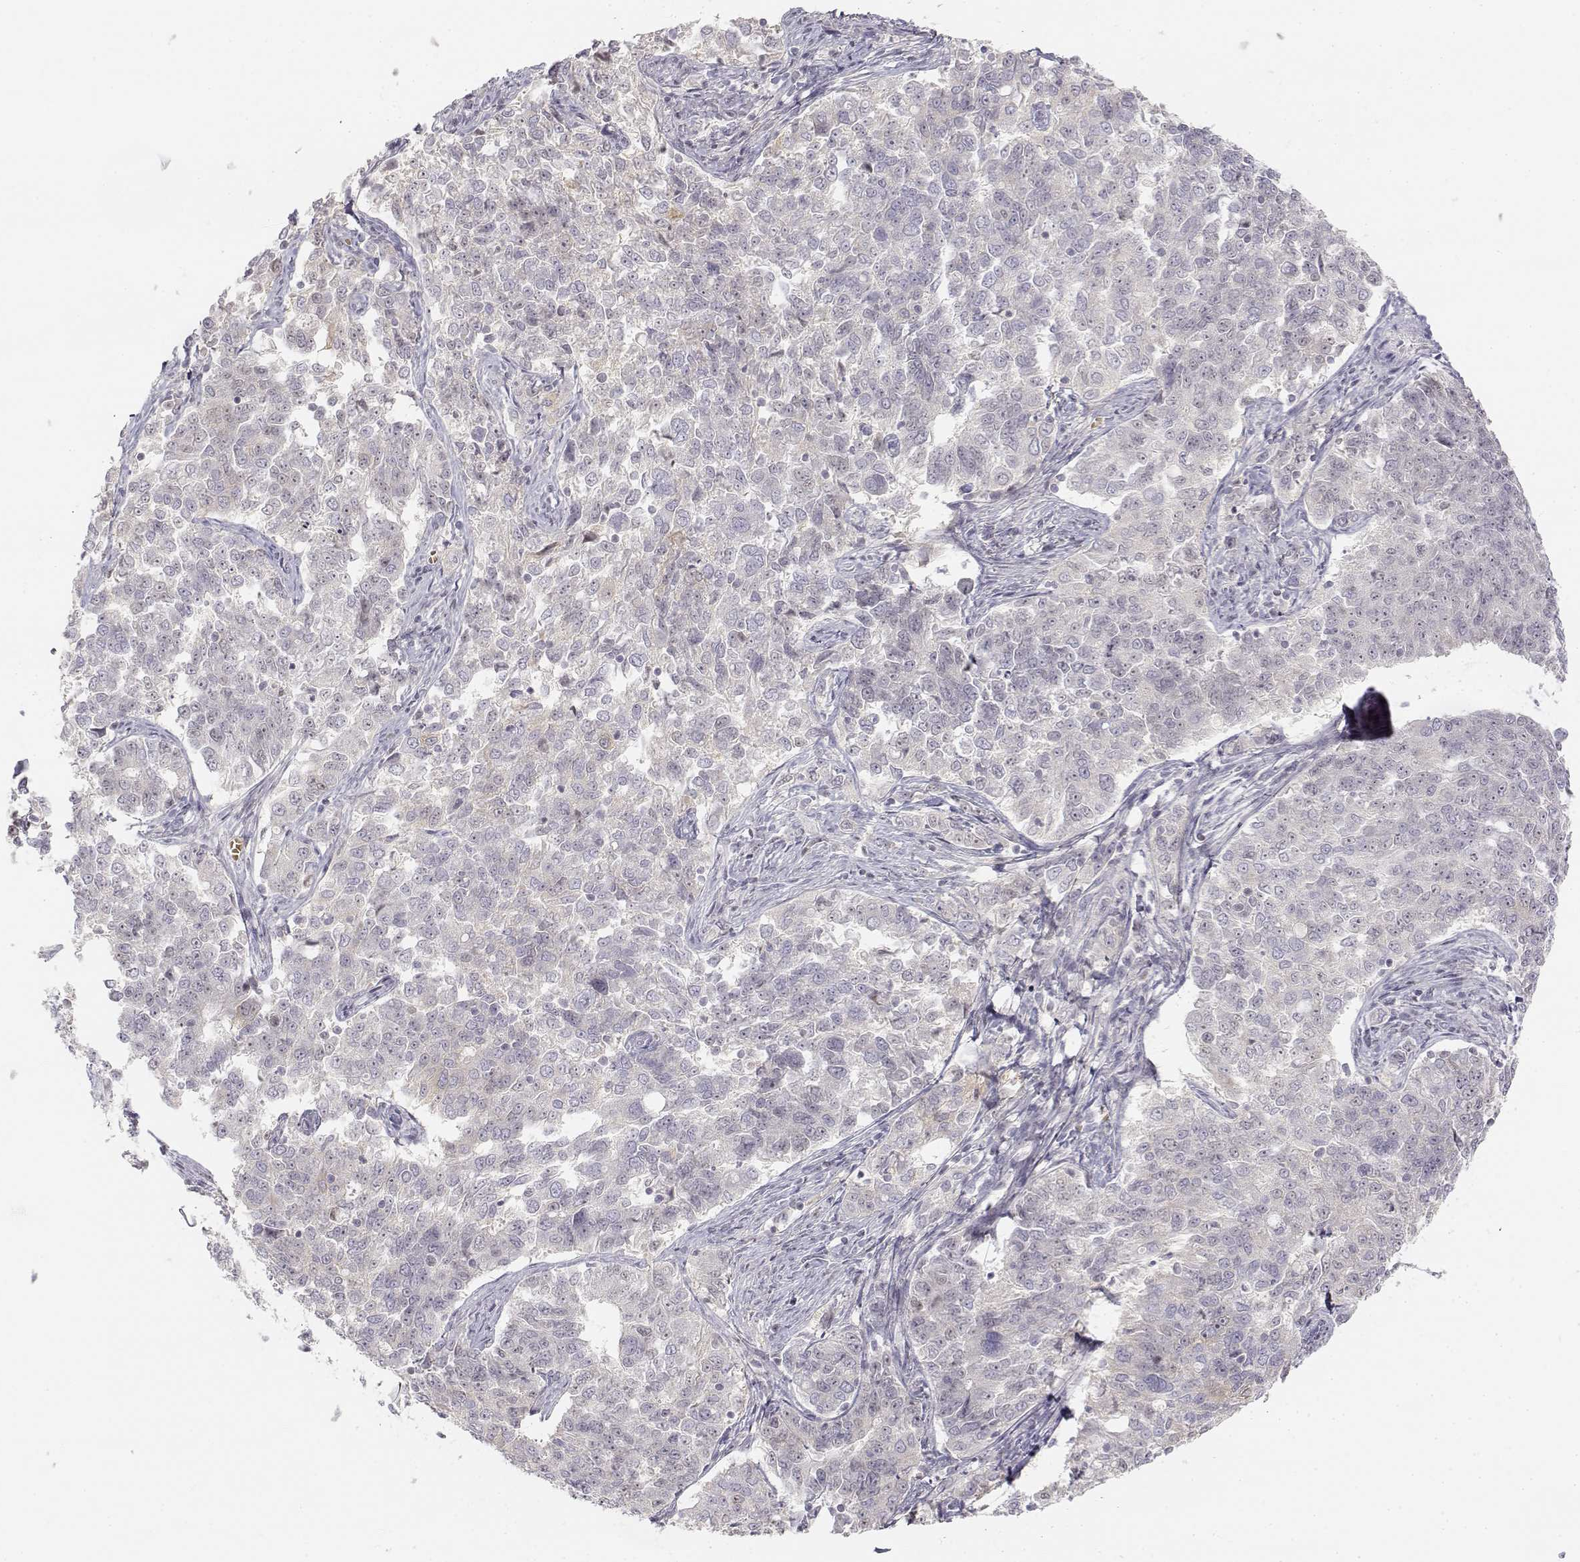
{"staining": {"intensity": "negative", "quantity": "none", "location": "none"}, "tissue": "endometrial cancer", "cell_type": "Tumor cells", "image_type": "cancer", "snomed": [{"axis": "morphology", "description": "Adenocarcinoma, NOS"}, {"axis": "topography", "description": "Endometrium"}], "caption": "Endometrial cancer was stained to show a protein in brown. There is no significant positivity in tumor cells.", "gene": "GLIPR1L2", "patient": {"sex": "female", "age": 43}}